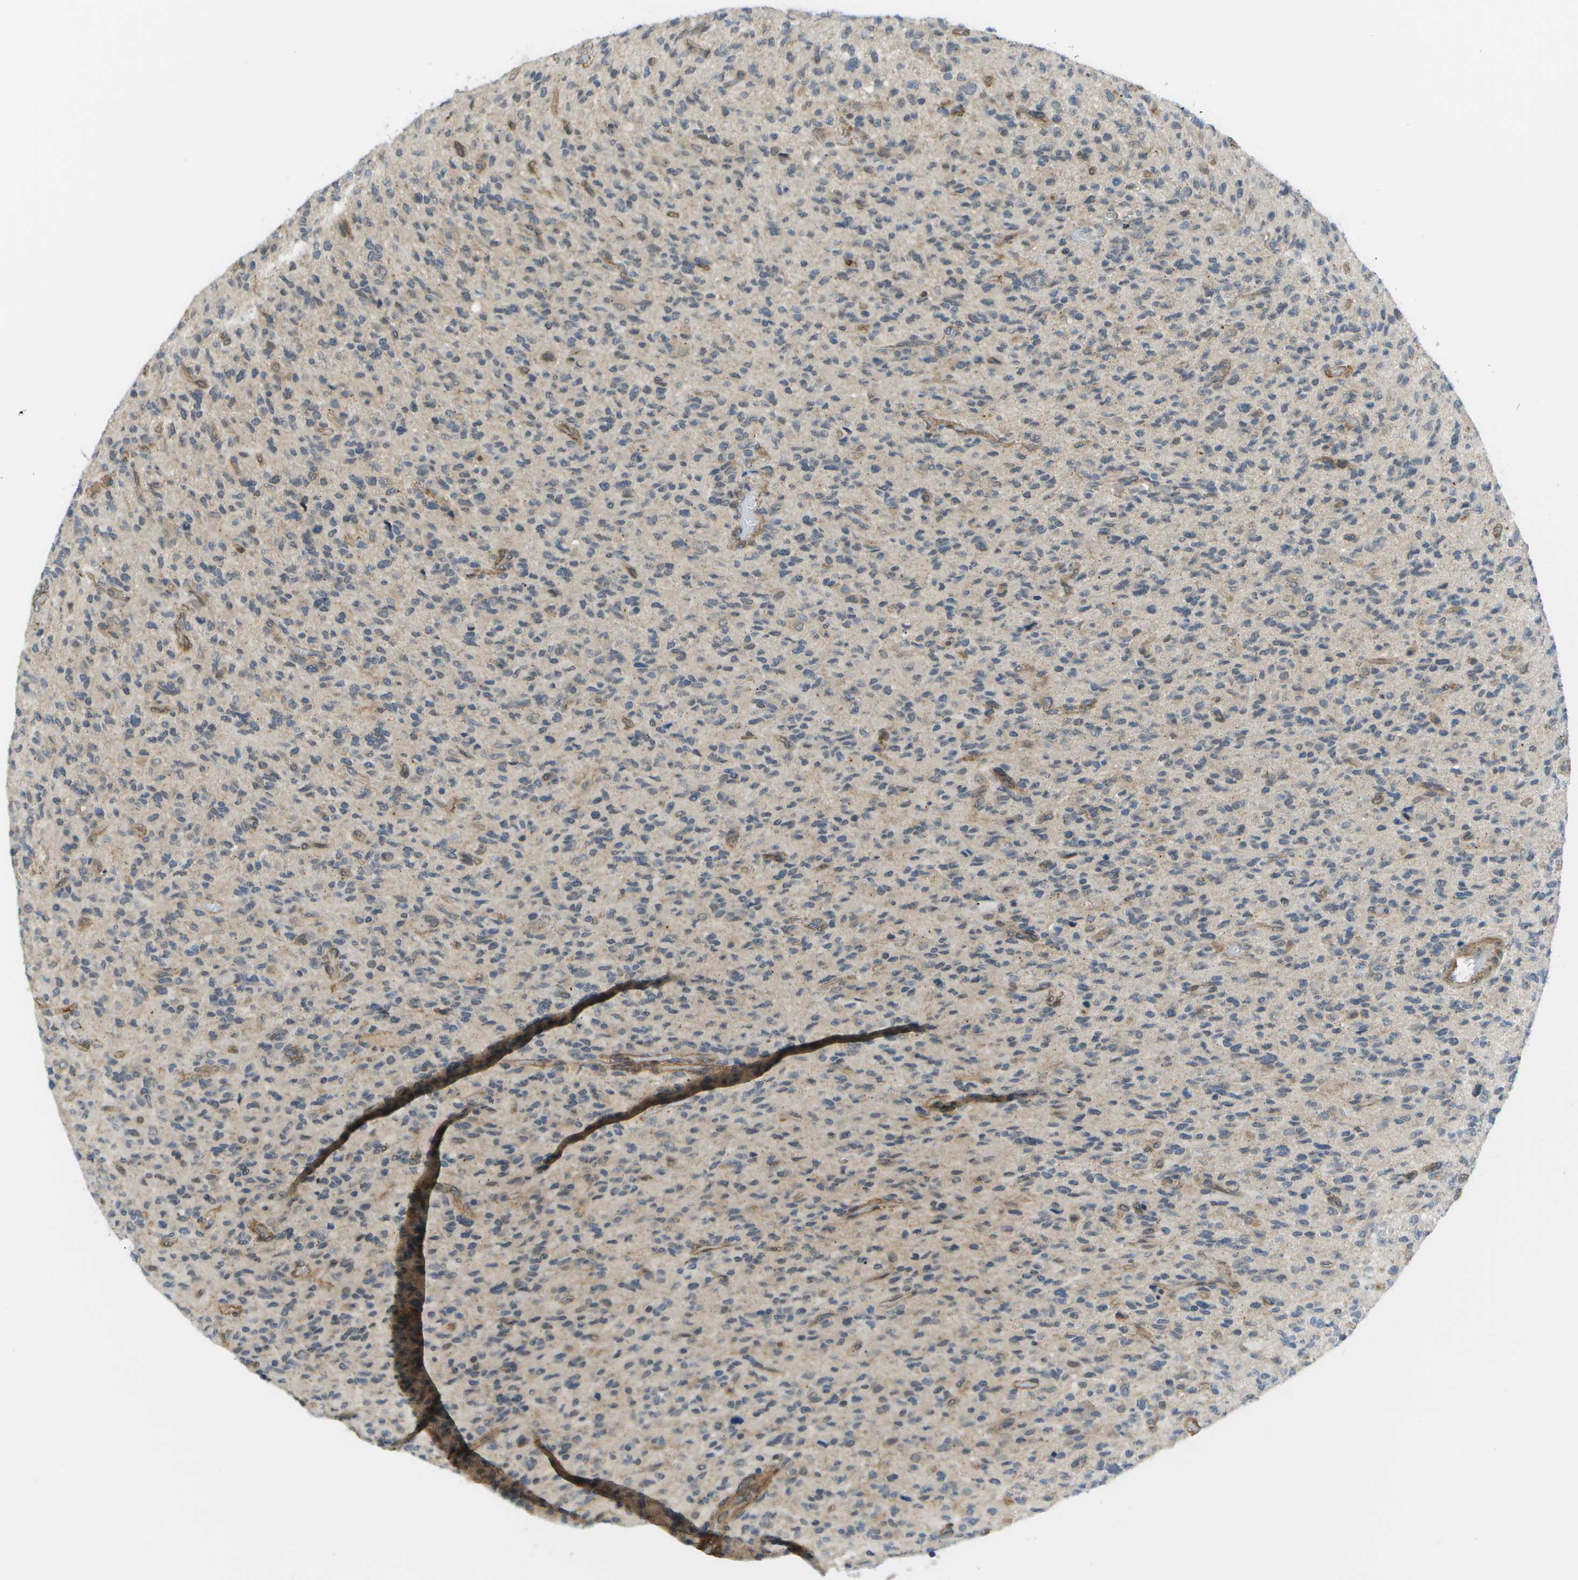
{"staining": {"intensity": "negative", "quantity": "none", "location": "none"}, "tissue": "glioma", "cell_type": "Tumor cells", "image_type": "cancer", "snomed": [{"axis": "morphology", "description": "Glioma, malignant, High grade"}, {"axis": "topography", "description": "Brain"}], "caption": "A photomicrograph of glioma stained for a protein exhibits no brown staining in tumor cells.", "gene": "KIAA0040", "patient": {"sex": "male", "age": 71}}